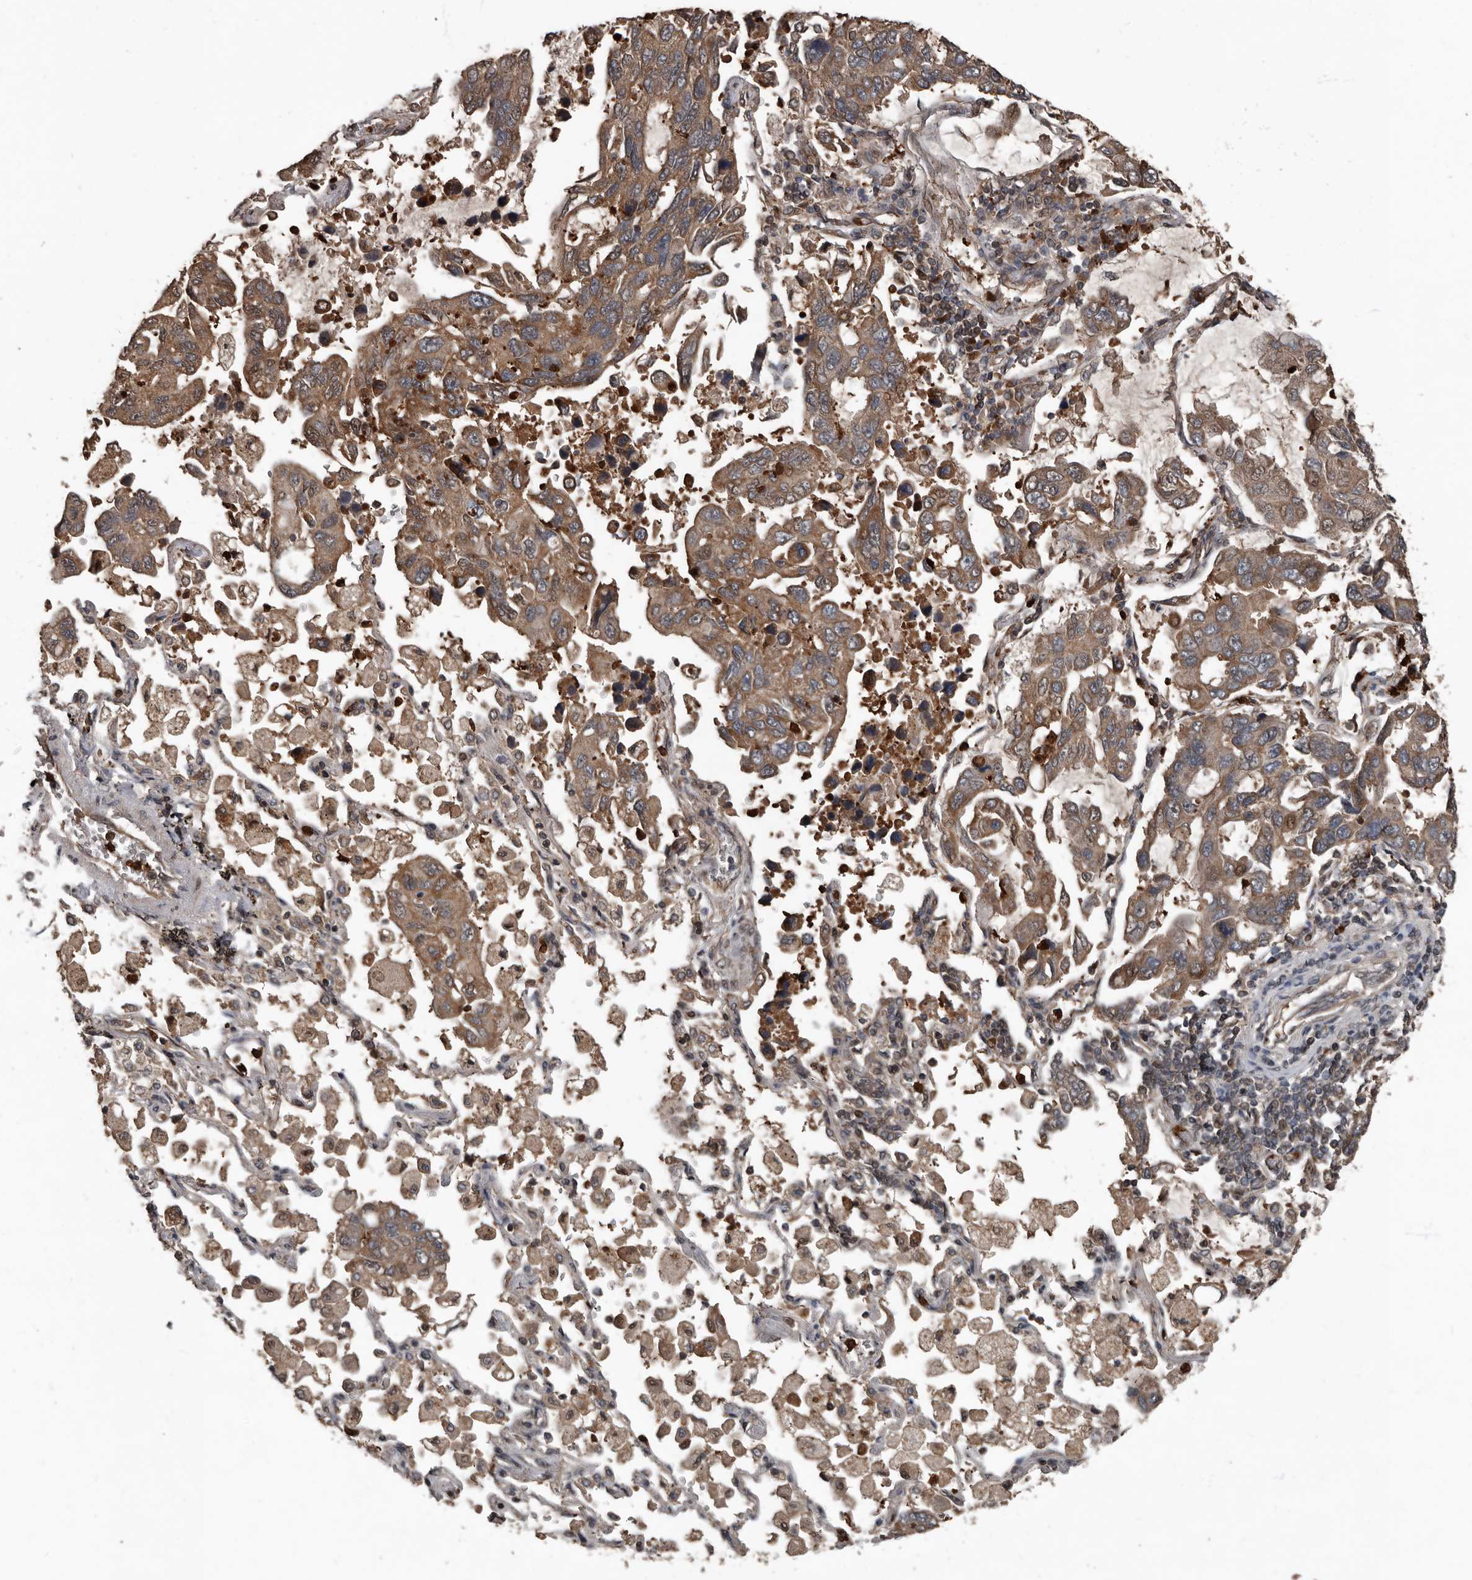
{"staining": {"intensity": "moderate", "quantity": ">75%", "location": "cytoplasmic/membranous"}, "tissue": "lung cancer", "cell_type": "Tumor cells", "image_type": "cancer", "snomed": [{"axis": "morphology", "description": "Adenocarcinoma, NOS"}, {"axis": "topography", "description": "Lung"}], "caption": "Lung cancer (adenocarcinoma) stained with DAB (3,3'-diaminobenzidine) immunohistochemistry exhibits medium levels of moderate cytoplasmic/membranous staining in approximately >75% of tumor cells.", "gene": "FSBP", "patient": {"sex": "male", "age": 64}}